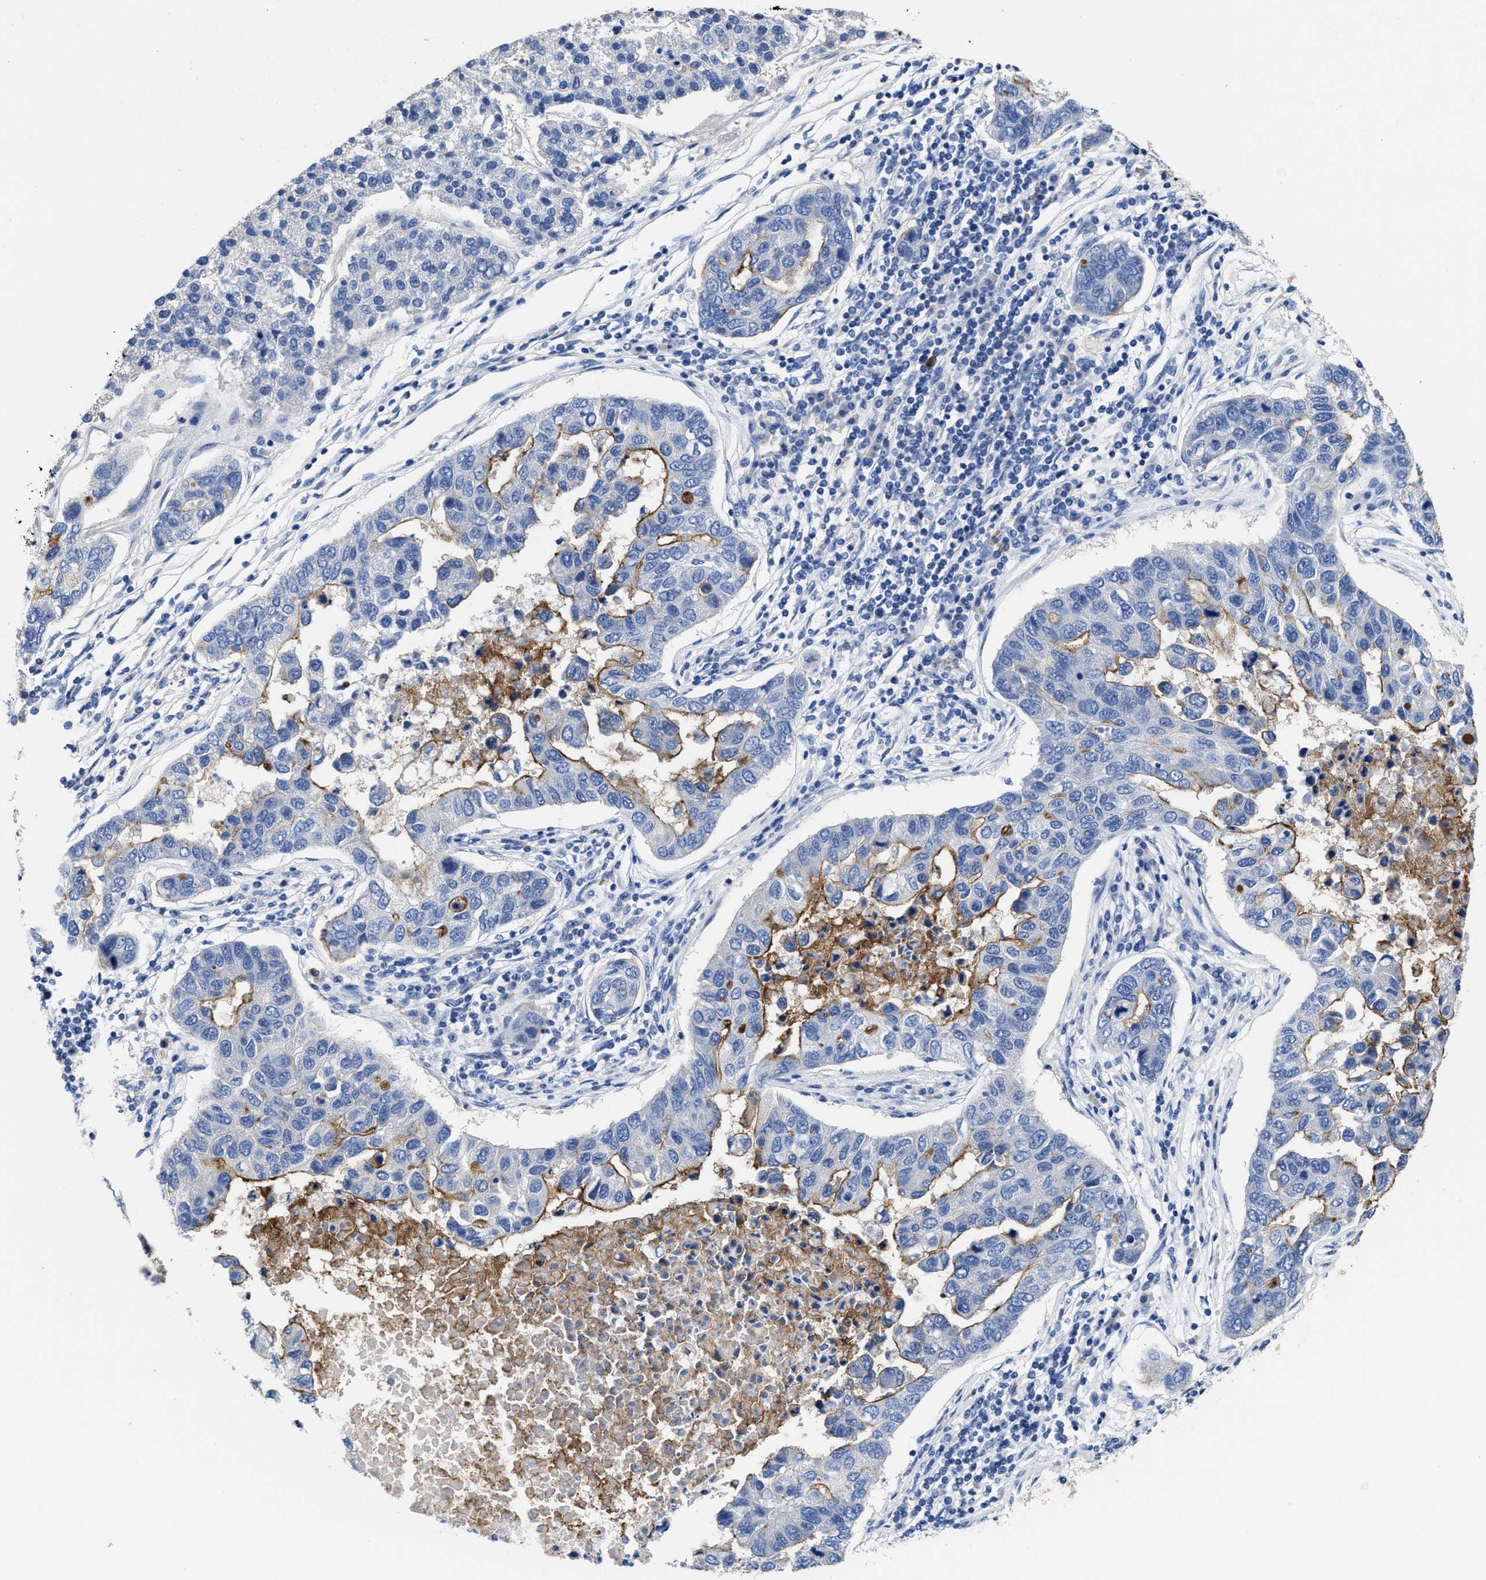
{"staining": {"intensity": "moderate", "quantity": "<25%", "location": "cytoplasmic/membranous"}, "tissue": "pancreatic cancer", "cell_type": "Tumor cells", "image_type": "cancer", "snomed": [{"axis": "morphology", "description": "Adenocarcinoma, NOS"}, {"axis": "topography", "description": "Pancreas"}], "caption": "Immunohistochemistry histopathology image of neoplastic tissue: pancreatic adenocarcinoma stained using immunohistochemistry (IHC) shows low levels of moderate protein expression localized specifically in the cytoplasmic/membranous of tumor cells, appearing as a cytoplasmic/membranous brown color.", "gene": "HOOK1", "patient": {"sex": "female", "age": 61}}